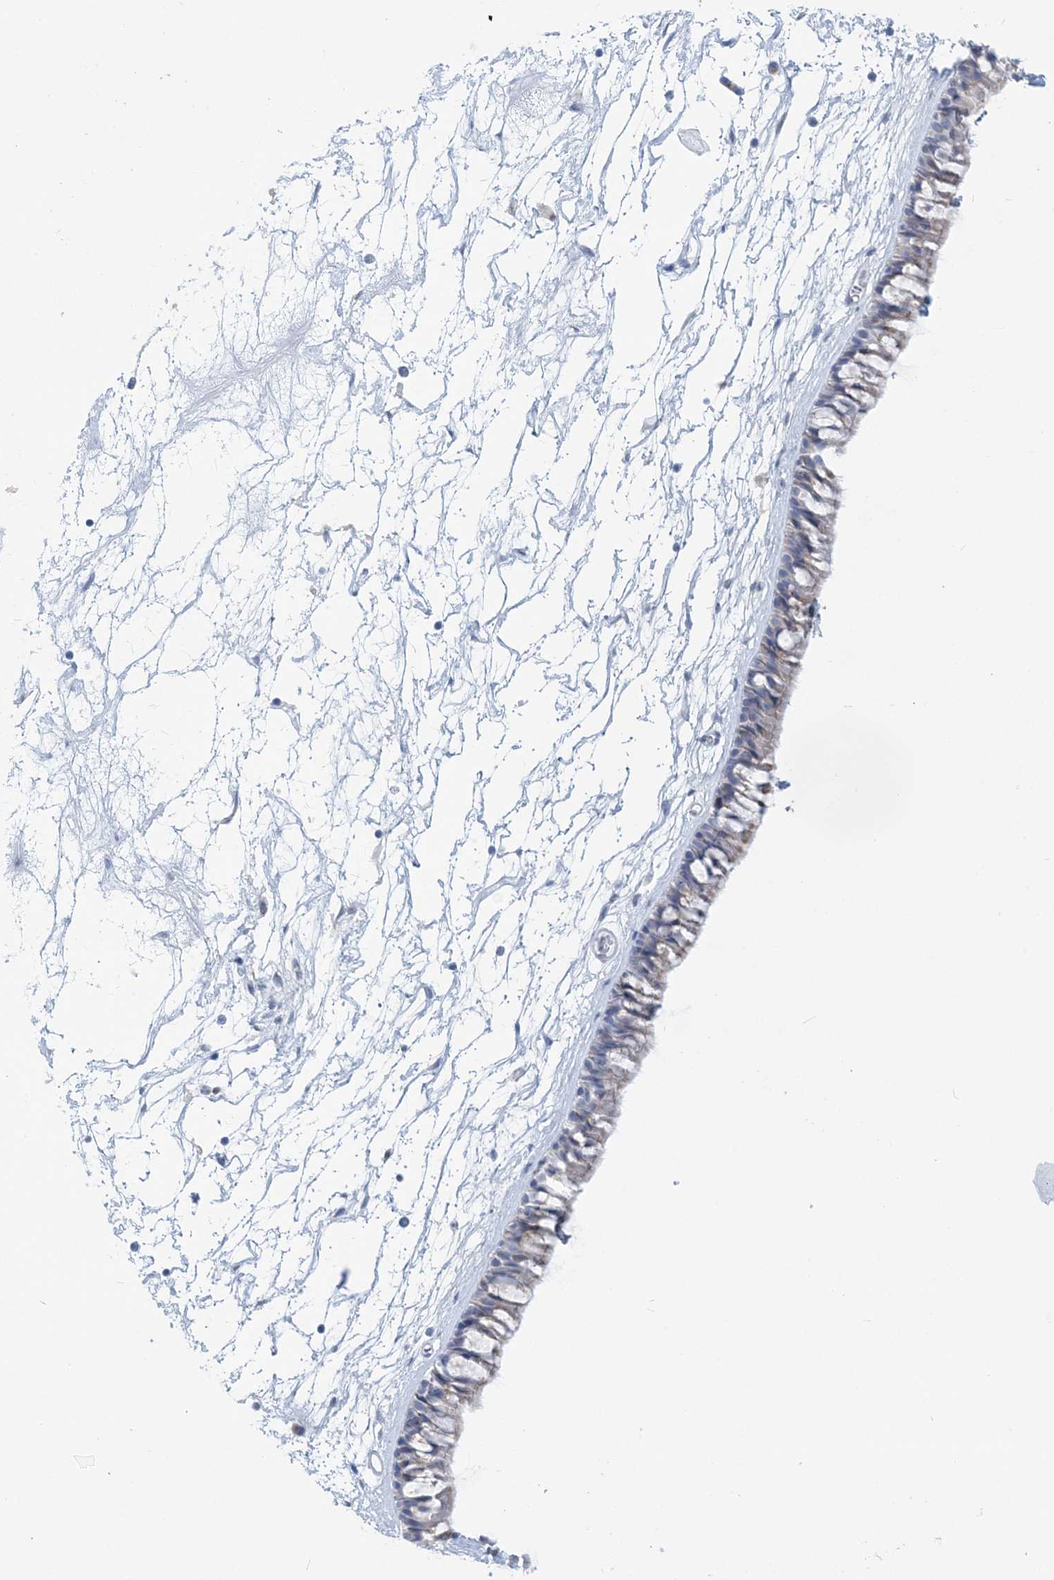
{"staining": {"intensity": "weak", "quantity": "<25%", "location": "cytoplasmic/membranous"}, "tissue": "nasopharynx", "cell_type": "Respiratory epithelial cells", "image_type": "normal", "snomed": [{"axis": "morphology", "description": "Normal tissue, NOS"}, {"axis": "topography", "description": "Nasopharynx"}], "caption": "Protein analysis of unremarkable nasopharynx exhibits no significant expression in respiratory epithelial cells.", "gene": "PLEKHG4B", "patient": {"sex": "male", "age": 64}}